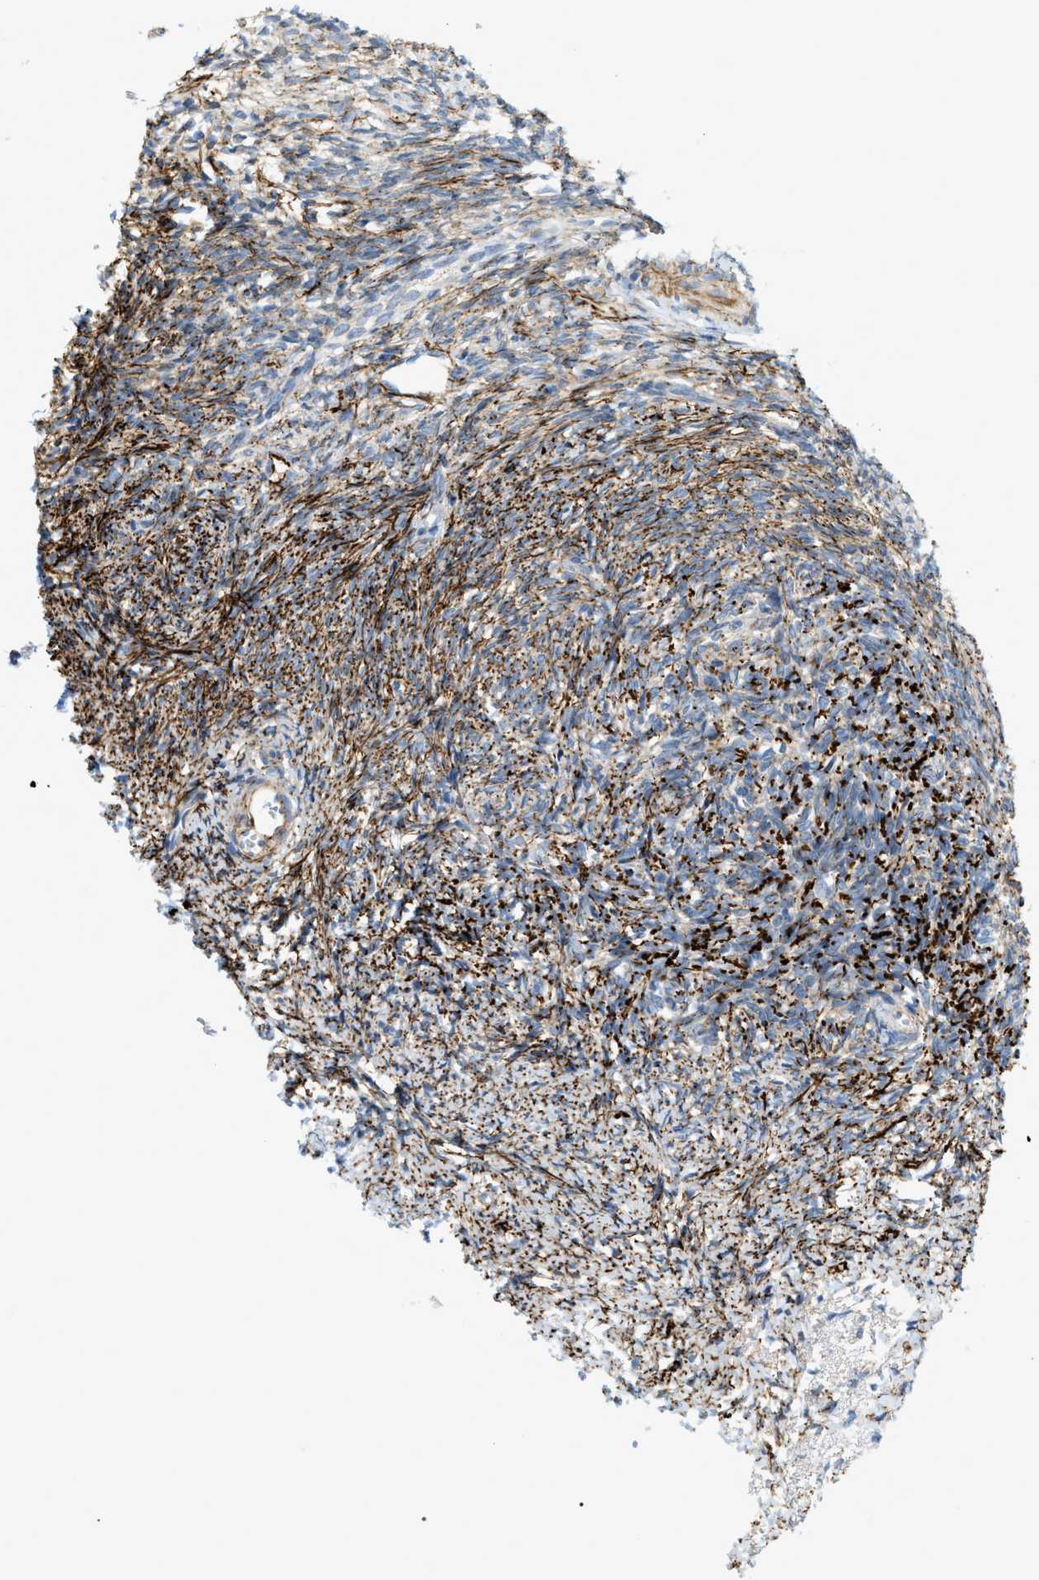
{"staining": {"intensity": "moderate", "quantity": "25%-75%", "location": "cytoplasmic/membranous"}, "tissue": "ovary", "cell_type": "Ovarian stroma cells", "image_type": "normal", "snomed": [{"axis": "morphology", "description": "Normal tissue, NOS"}, {"axis": "topography", "description": "Ovary"}], "caption": "This micrograph reveals immunohistochemistry staining of normal ovary, with medium moderate cytoplasmic/membranous staining in approximately 25%-75% of ovarian stroma cells.", "gene": "LMBRD1", "patient": {"sex": "female", "age": 41}}